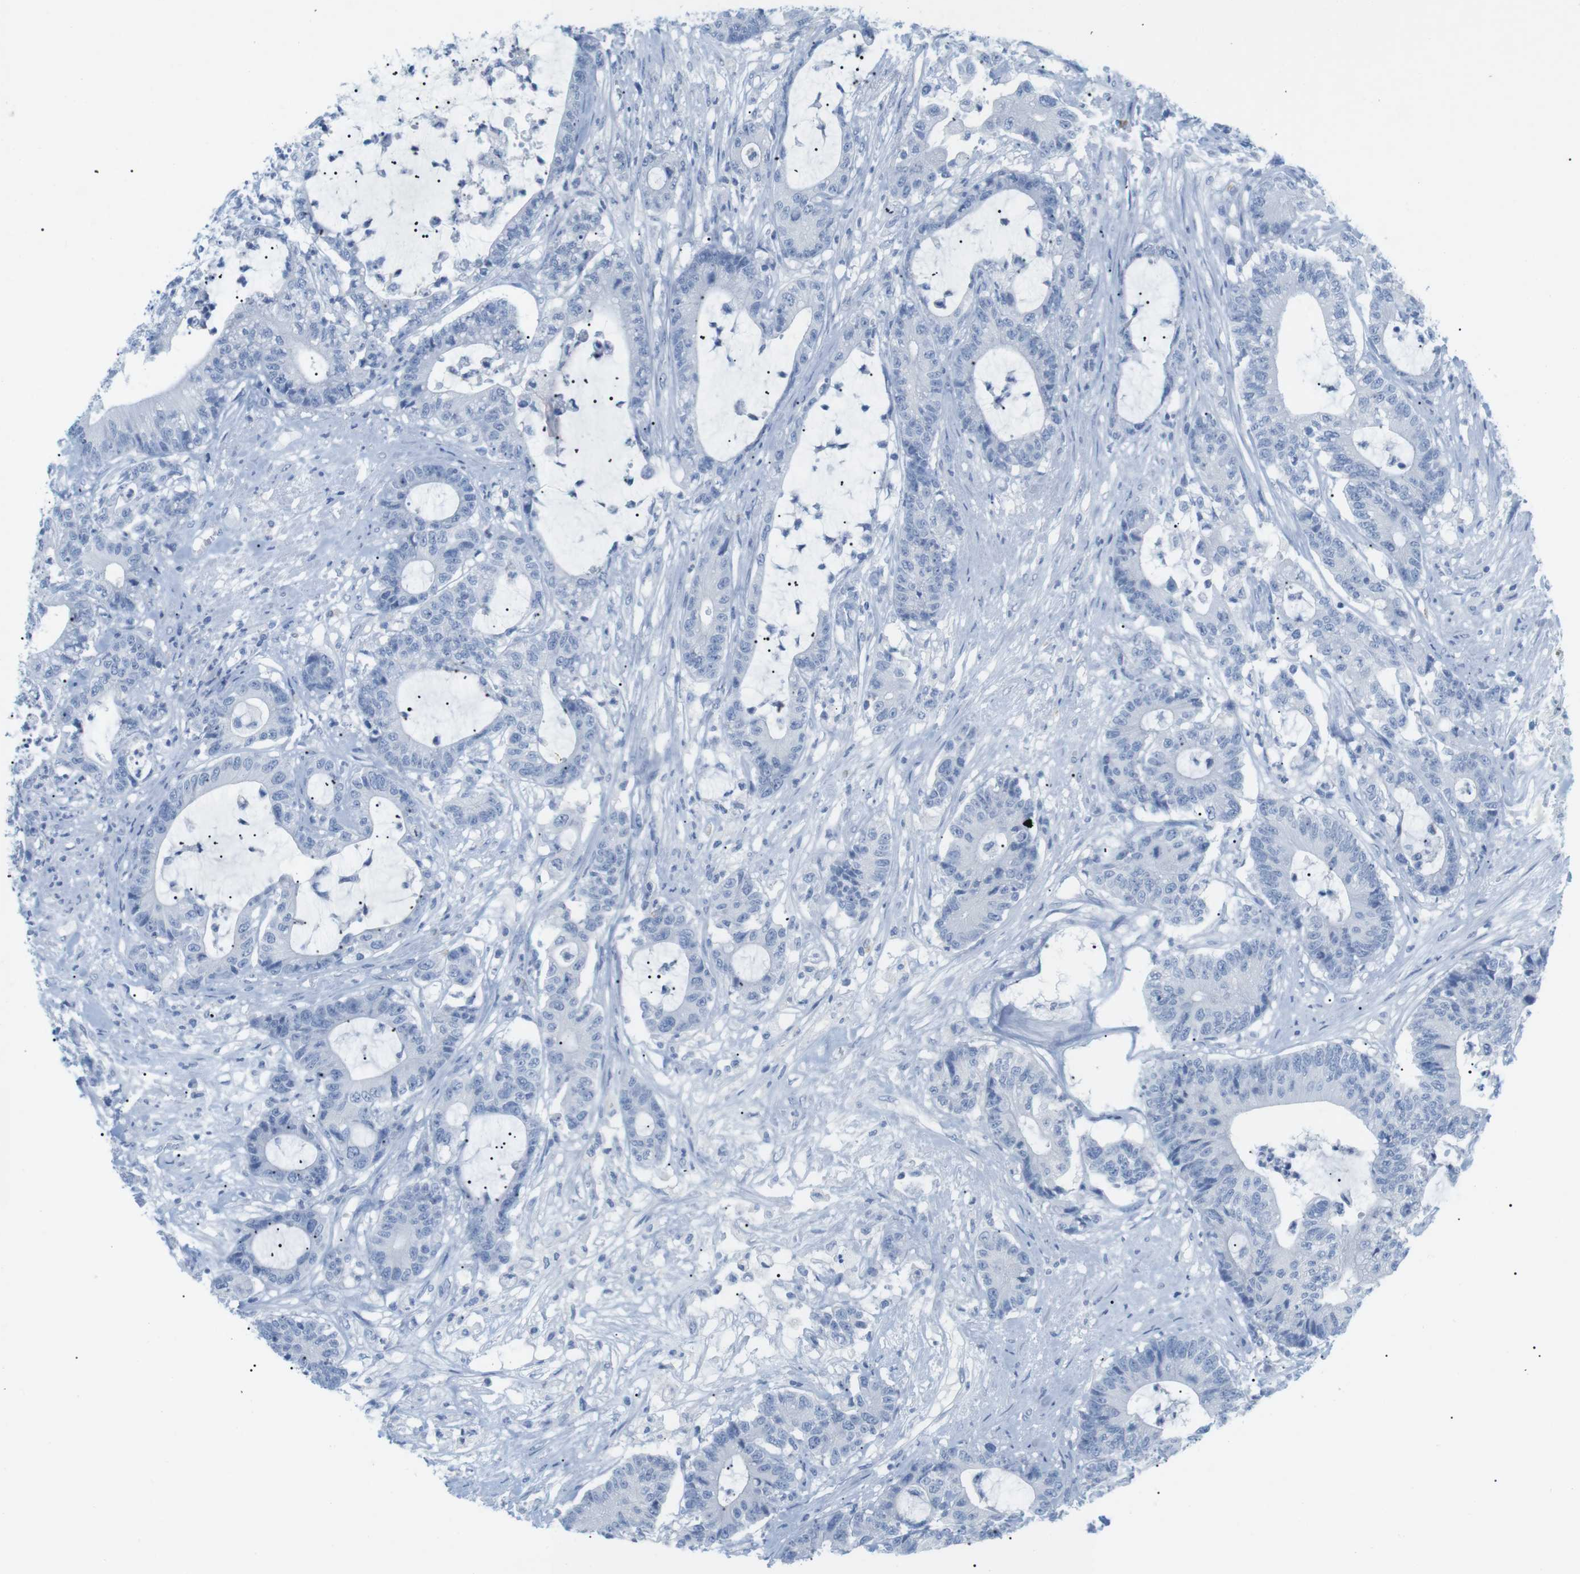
{"staining": {"intensity": "negative", "quantity": "none", "location": "none"}, "tissue": "colorectal cancer", "cell_type": "Tumor cells", "image_type": "cancer", "snomed": [{"axis": "morphology", "description": "Adenocarcinoma, NOS"}, {"axis": "topography", "description": "Colon"}], "caption": "IHC histopathology image of adenocarcinoma (colorectal) stained for a protein (brown), which shows no staining in tumor cells.", "gene": "HBG2", "patient": {"sex": "female", "age": 84}}